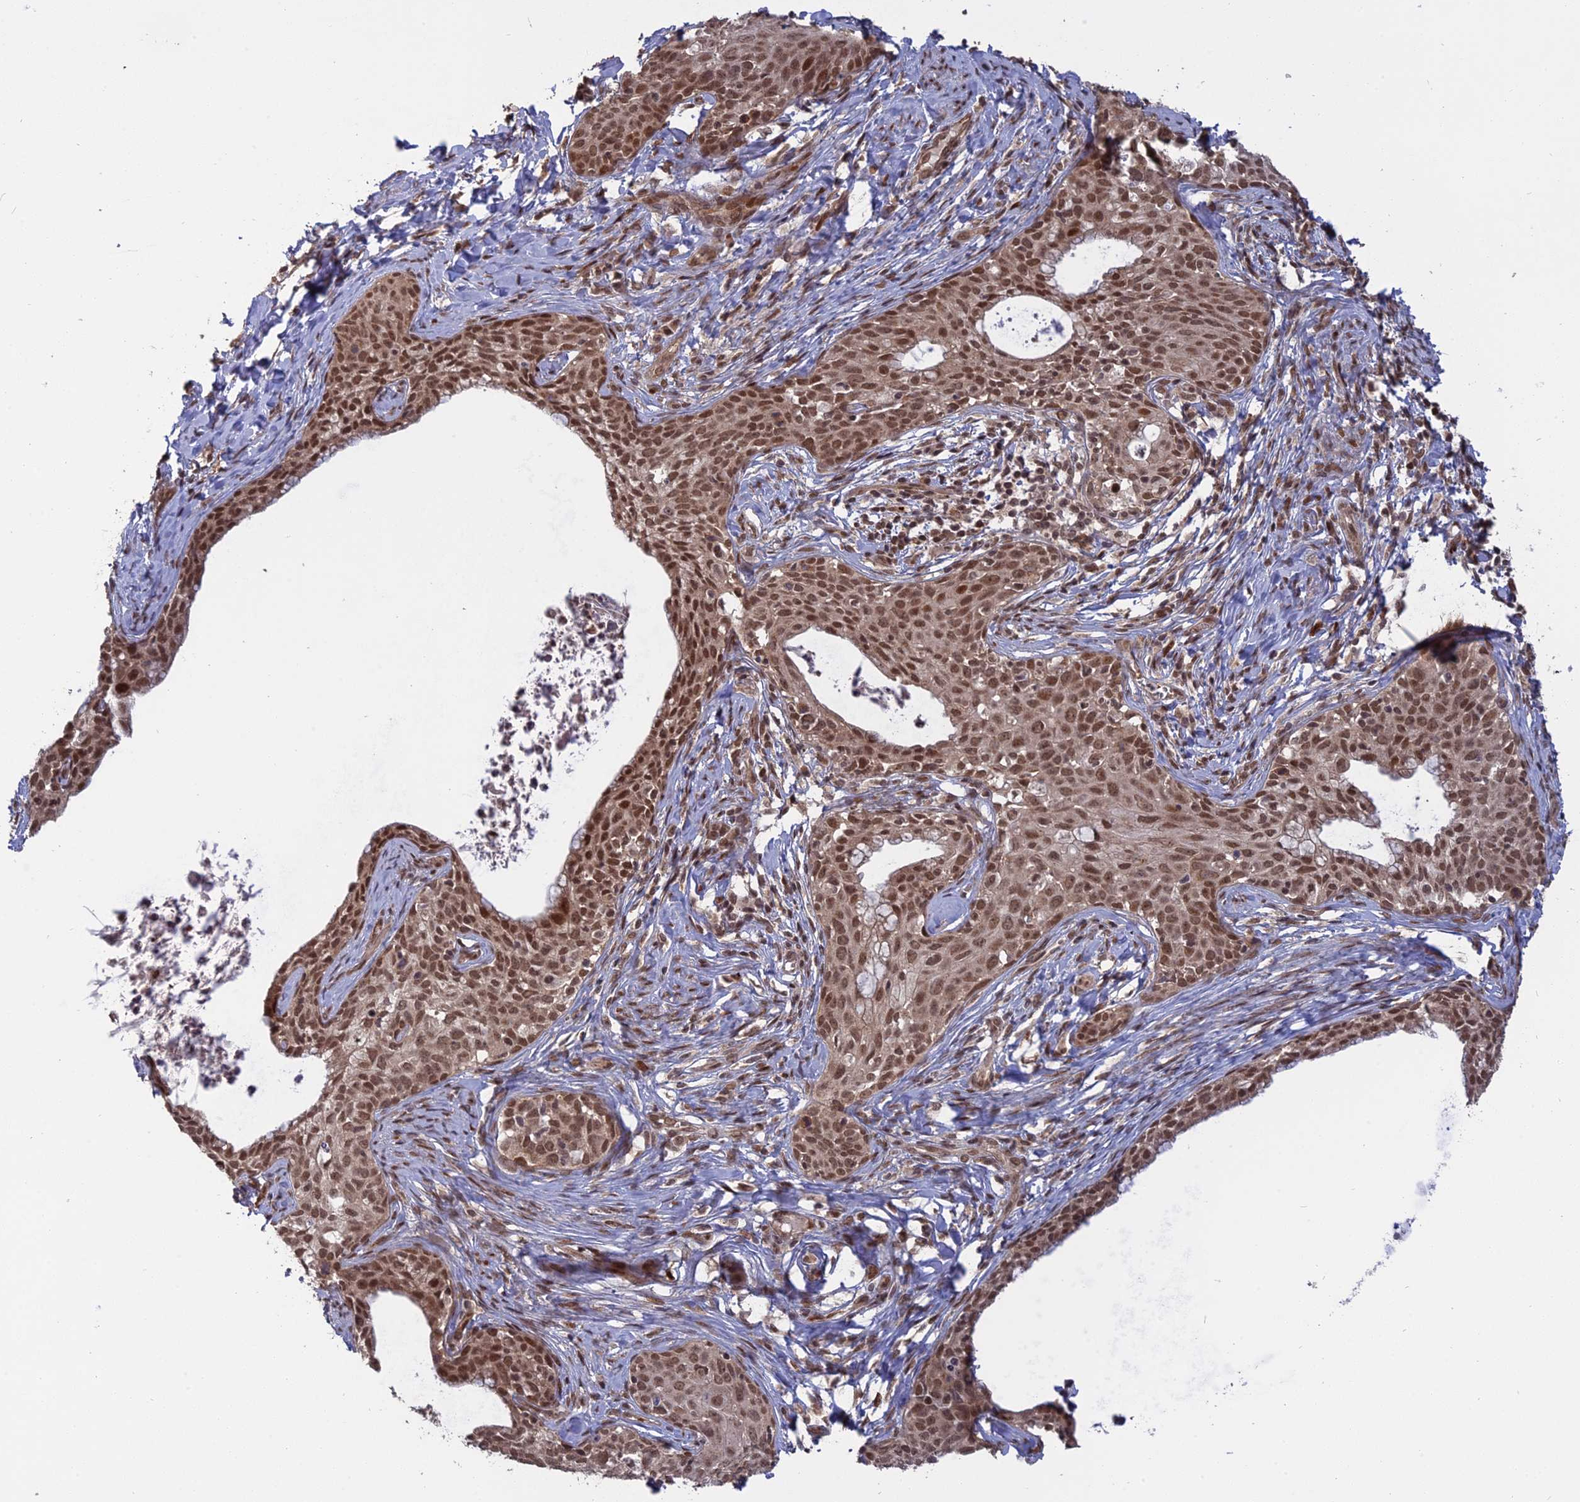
{"staining": {"intensity": "moderate", "quantity": ">75%", "location": "nuclear"}, "tissue": "cervical cancer", "cell_type": "Tumor cells", "image_type": "cancer", "snomed": [{"axis": "morphology", "description": "Squamous cell carcinoma, NOS"}, {"axis": "topography", "description": "Cervix"}], "caption": "Cervical cancer stained with DAB IHC exhibits medium levels of moderate nuclear staining in approximately >75% of tumor cells.", "gene": "PKIG", "patient": {"sex": "female", "age": 52}}